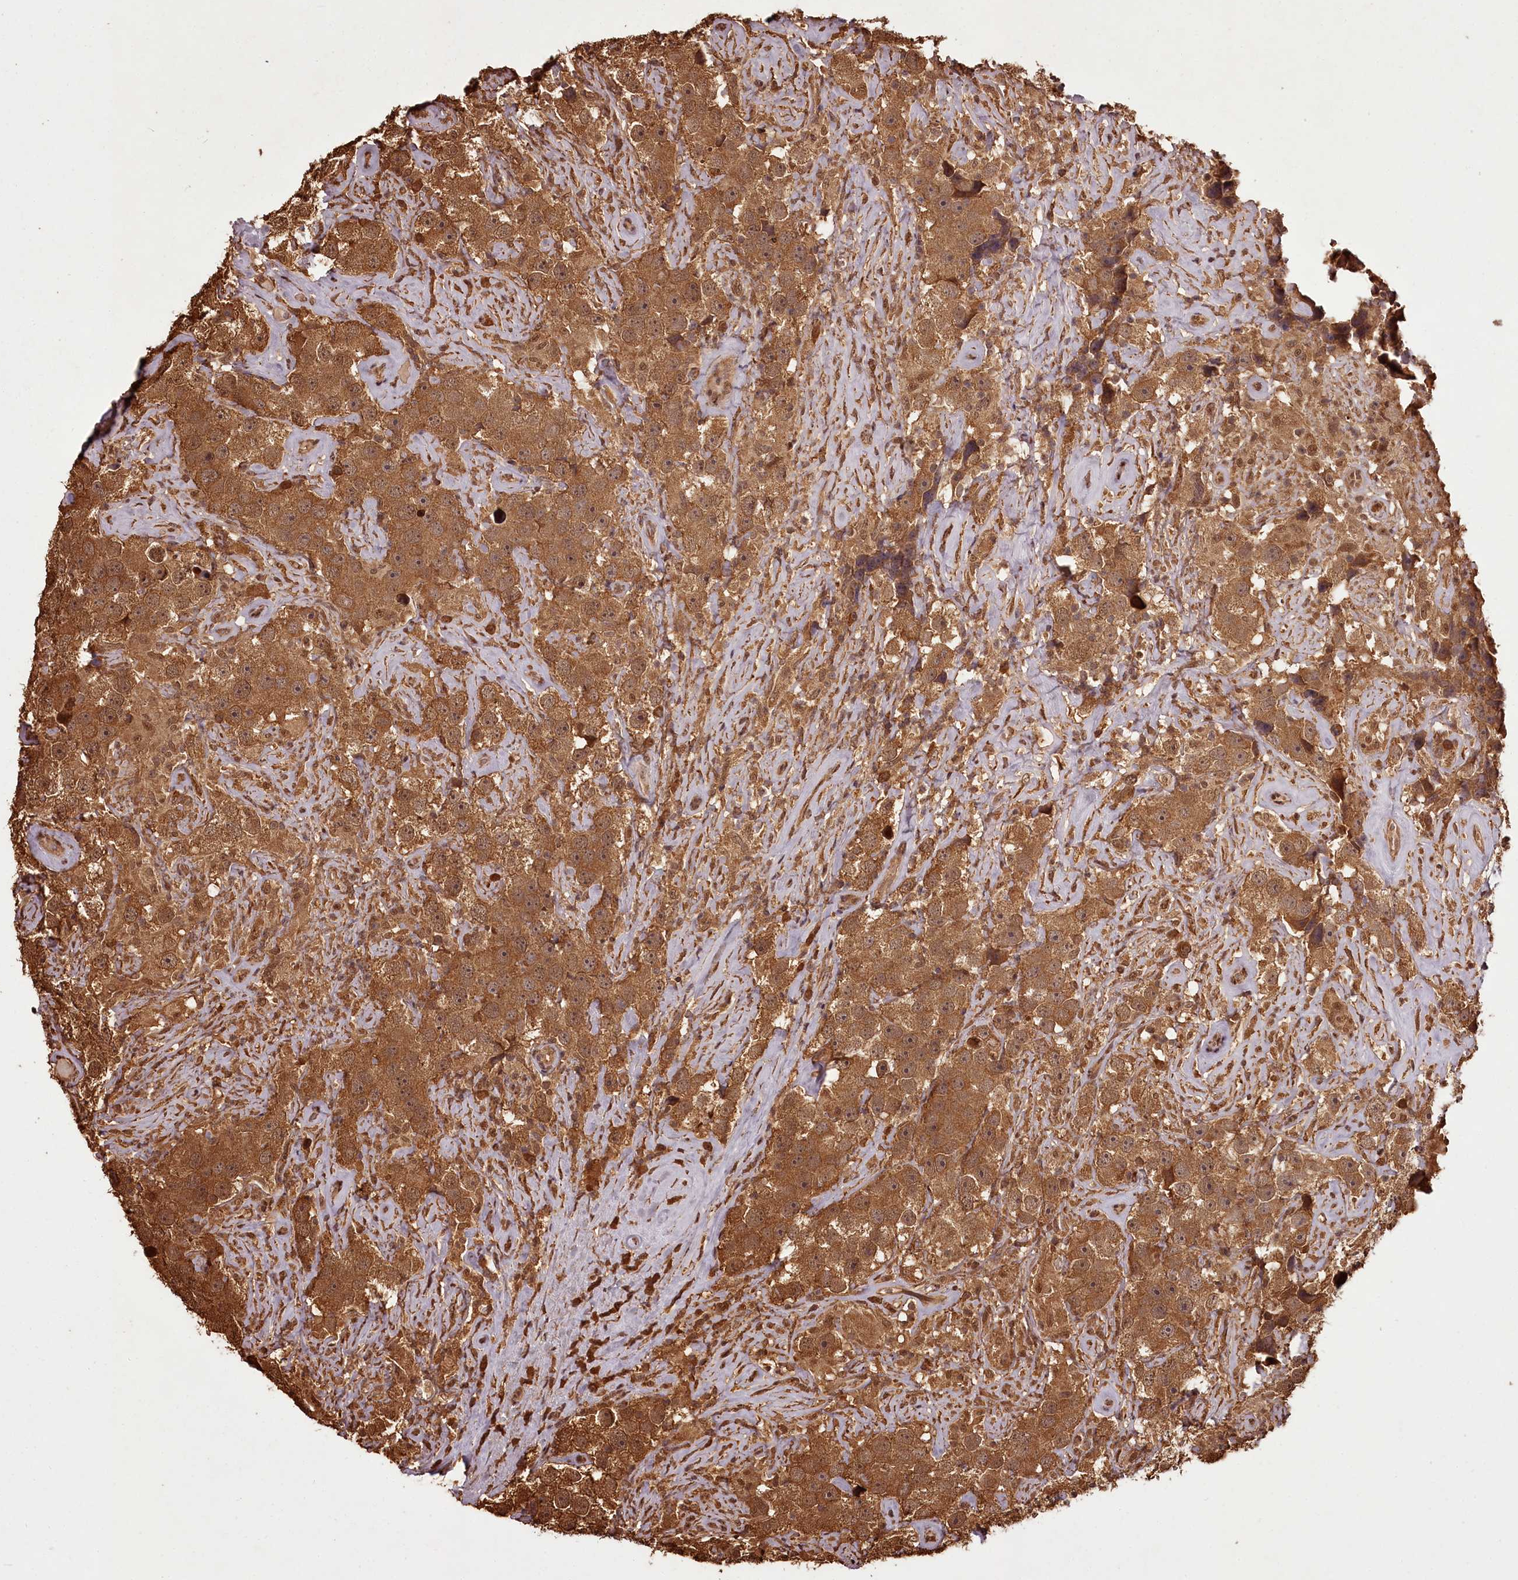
{"staining": {"intensity": "moderate", "quantity": ">75%", "location": "cytoplasmic/membranous"}, "tissue": "testis cancer", "cell_type": "Tumor cells", "image_type": "cancer", "snomed": [{"axis": "morphology", "description": "Seminoma, NOS"}, {"axis": "topography", "description": "Testis"}], "caption": "Moderate cytoplasmic/membranous protein expression is appreciated in about >75% of tumor cells in testis seminoma. The protein is stained brown, and the nuclei are stained in blue (DAB (3,3'-diaminobenzidine) IHC with brightfield microscopy, high magnification).", "gene": "NPRL2", "patient": {"sex": "male", "age": 49}}